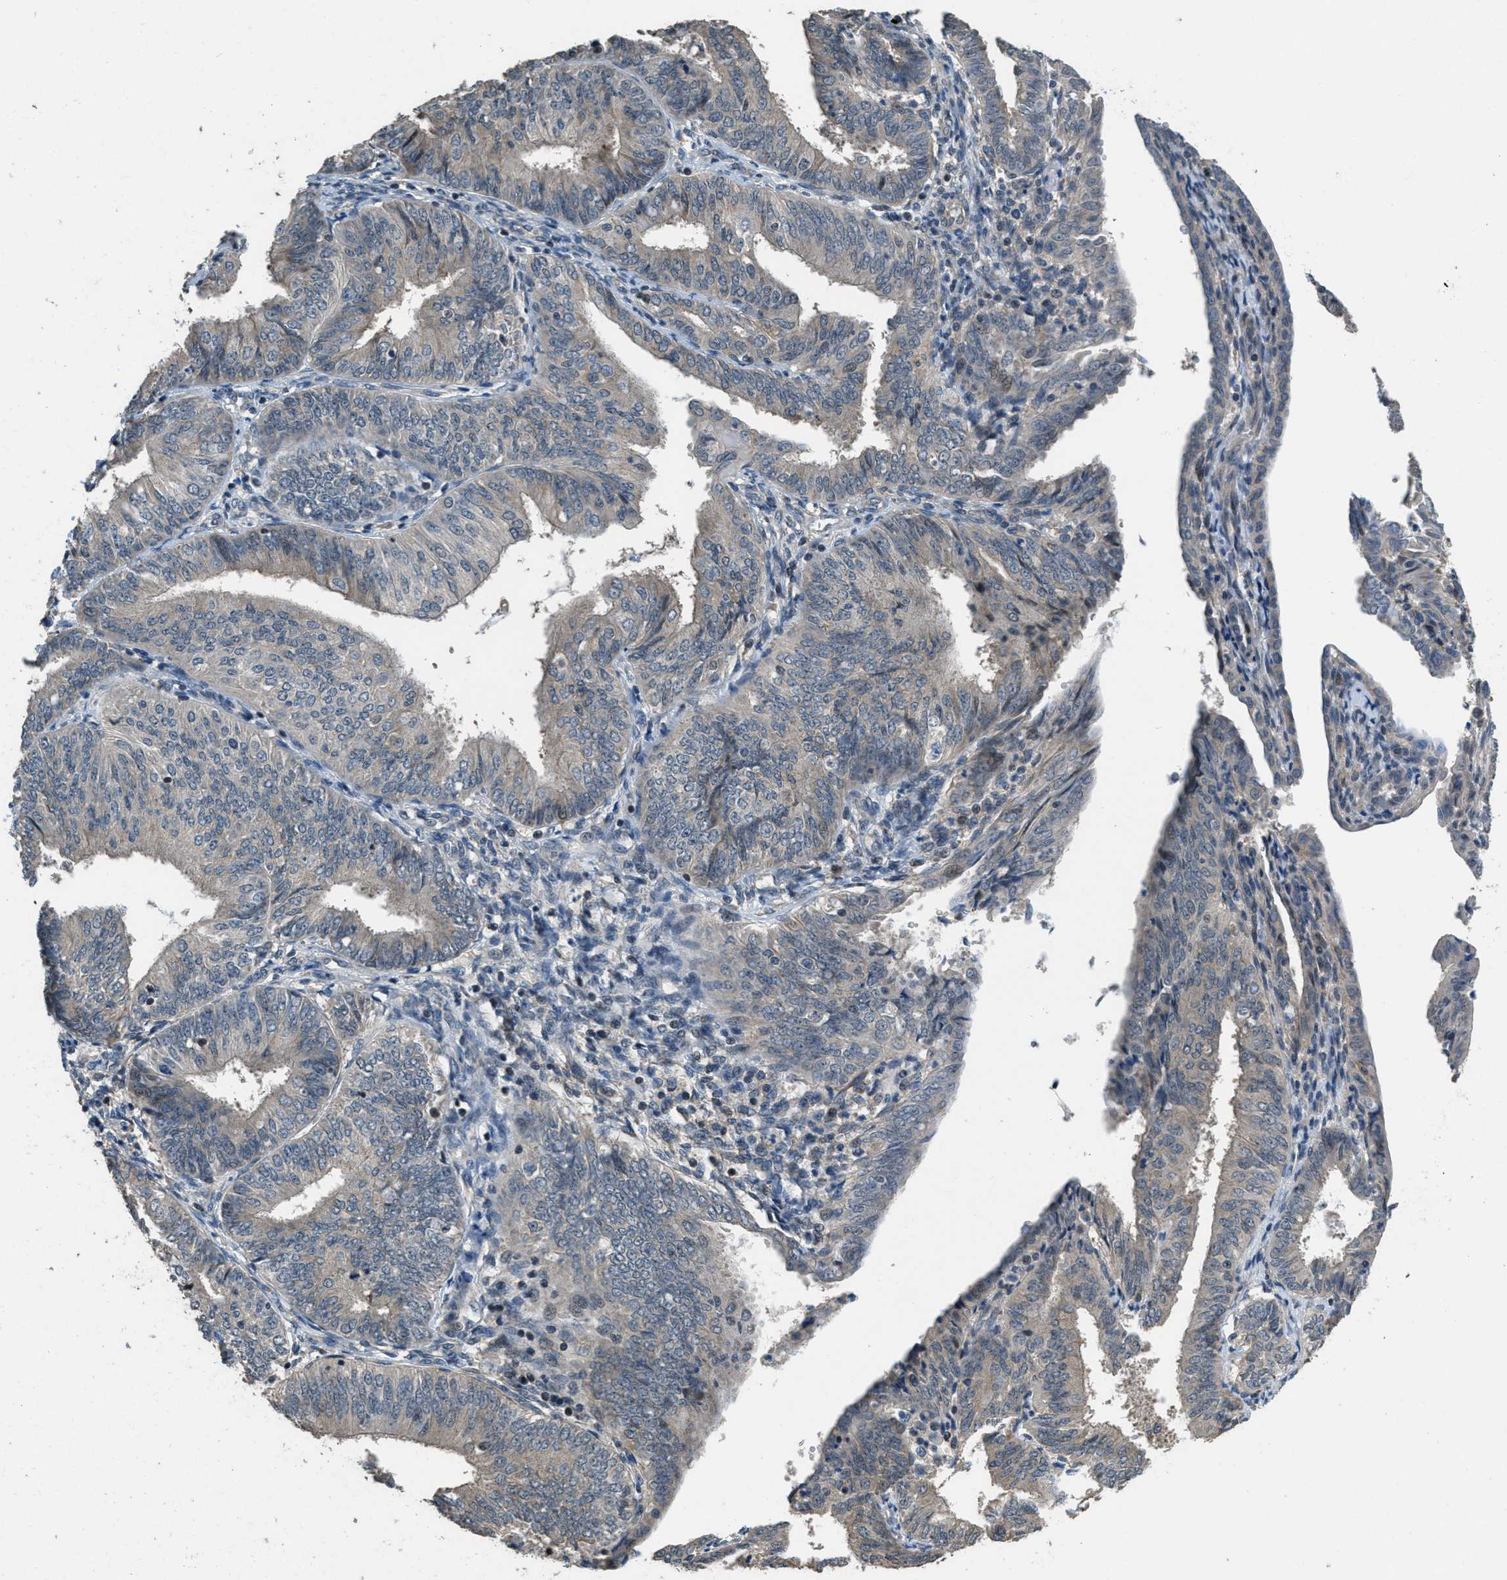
{"staining": {"intensity": "negative", "quantity": "none", "location": "none"}, "tissue": "endometrial cancer", "cell_type": "Tumor cells", "image_type": "cancer", "snomed": [{"axis": "morphology", "description": "Adenocarcinoma, NOS"}, {"axis": "topography", "description": "Endometrium"}], "caption": "Immunohistochemical staining of endometrial cancer demonstrates no significant staining in tumor cells. The staining is performed using DAB brown chromogen with nuclei counter-stained in using hematoxylin.", "gene": "NAT1", "patient": {"sex": "female", "age": 58}}